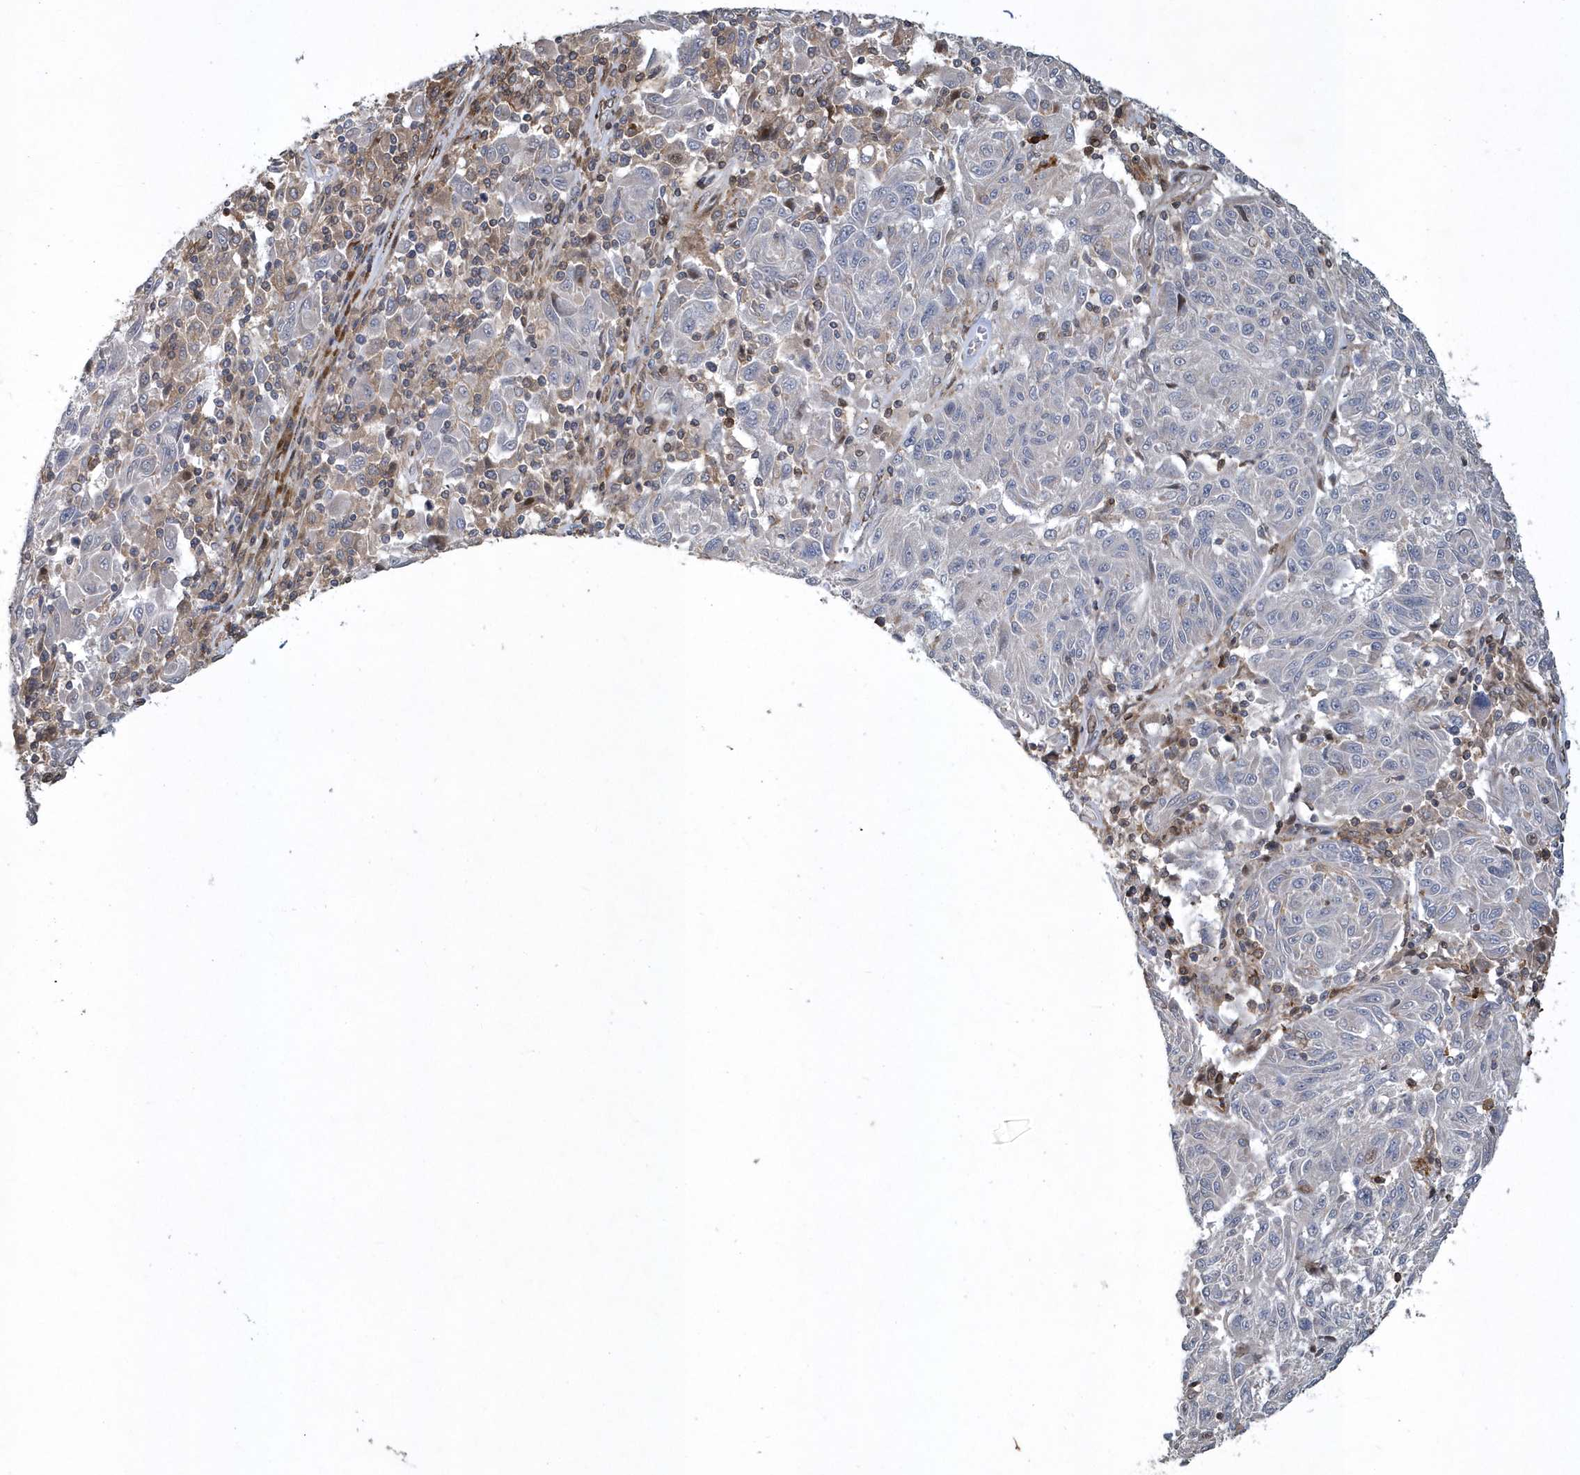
{"staining": {"intensity": "negative", "quantity": "none", "location": "none"}, "tissue": "melanoma", "cell_type": "Tumor cells", "image_type": "cancer", "snomed": [{"axis": "morphology", "description": "Malignant melanoma, NOS"}, {"axis": "topography", "description": "Skin"}], "caption": "DAB immunohistochemical staining of human malignant melanoma demonstrates no significant positivity in tumor cells.", "gene": "N4BP2", "patient": {"sex": "male", "age": 53}}